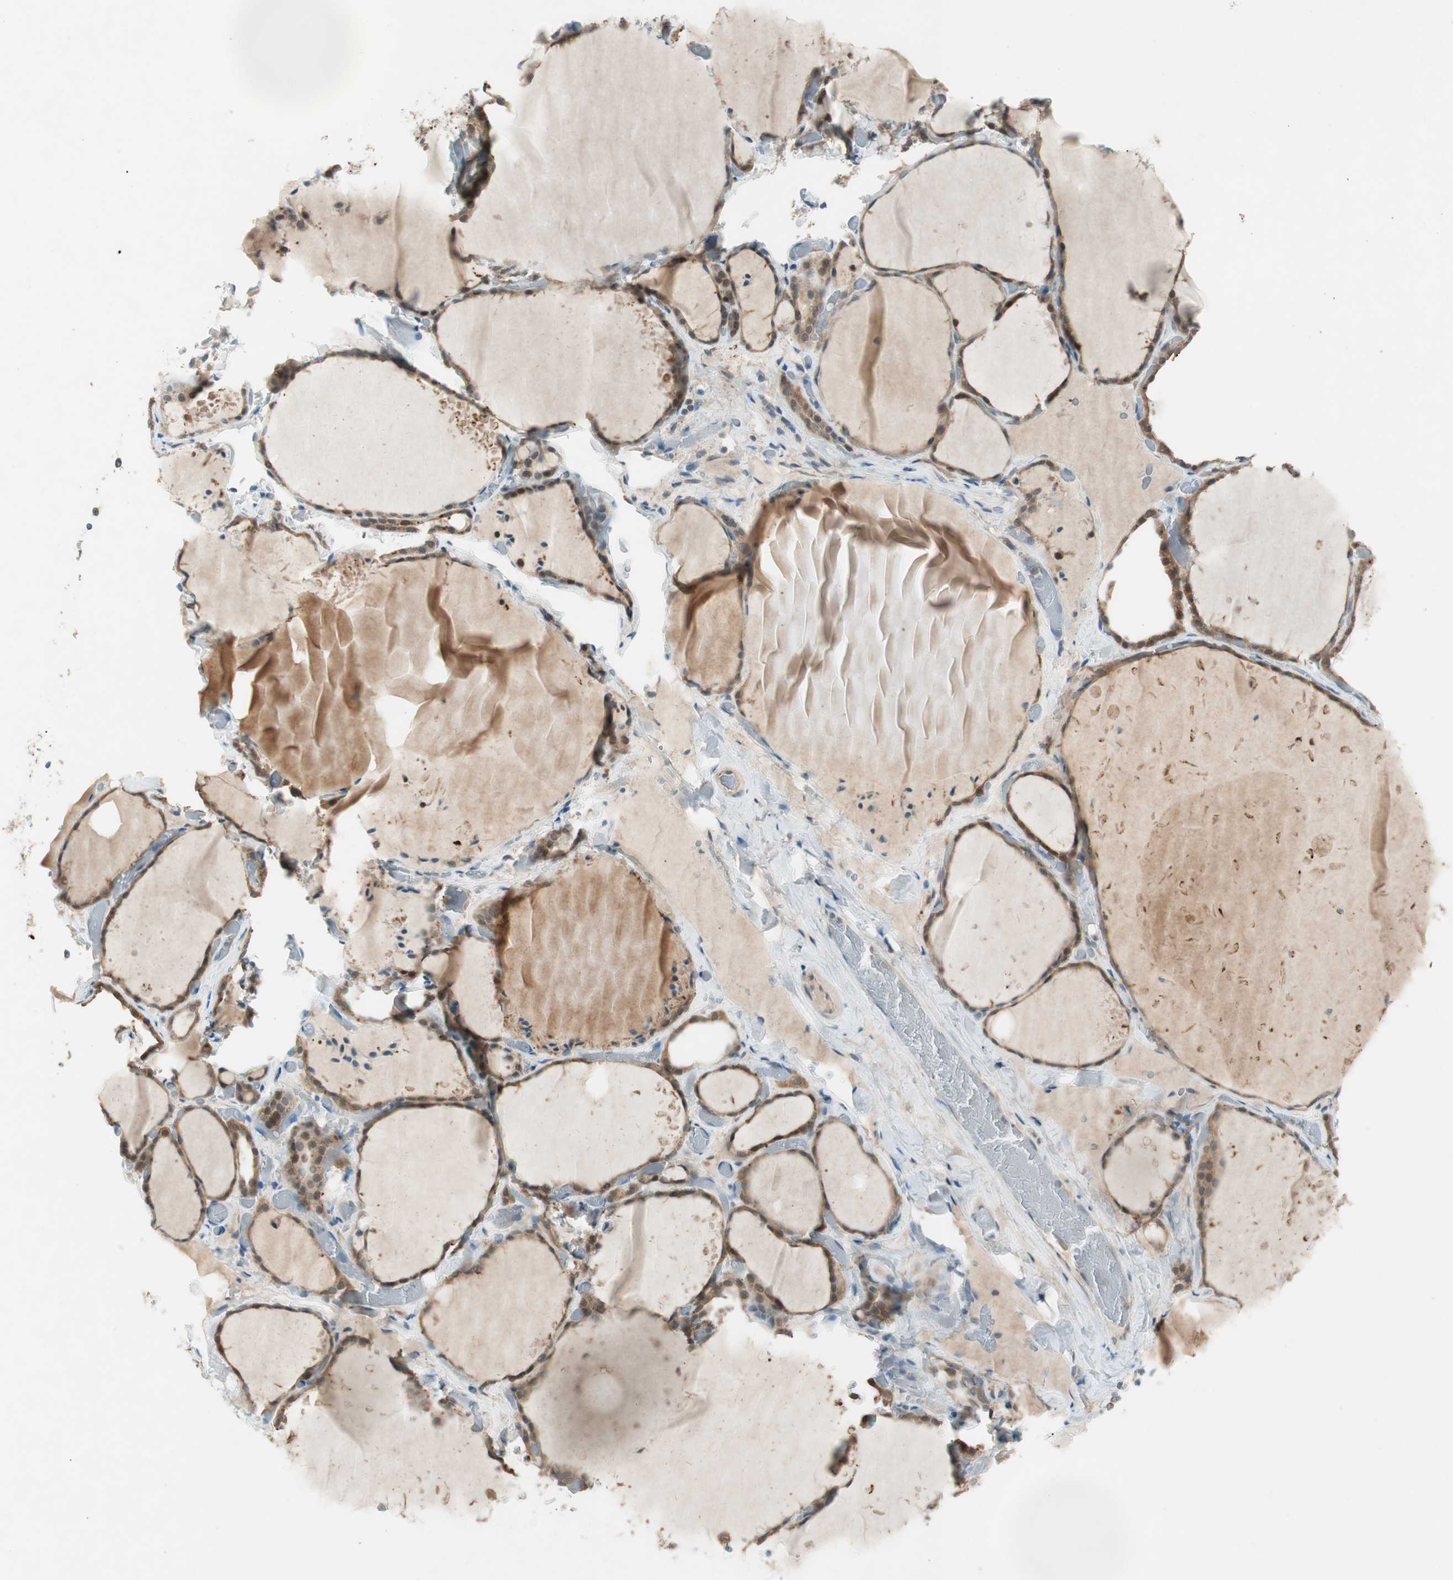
{"staining": {"intensity": "weak", "quantity": "25%-75%", "location": "cytoplasmic/membranous"}, "tissue": "thyroid gland", "cell_type": "Glandular cells", "image_type": "normal", "snomed": [{"axis": "morphology", "description": "Normal tissue, NOS"}, {"axis": "topography", "description": "Thyroid gland"}], "caption": "A brown stain labels weak cytoplasmic/membranous positivity of a protein in glandular cells of benign thyroid gland. The staining is performed using DAB (3,3'-diaminobenzidine) brown chromogen to label protein expression. The nuclei are counter-stained blue using hematoxylin.", "gene": "NCLN", "patient": {"sex": "female", "age": 22}}